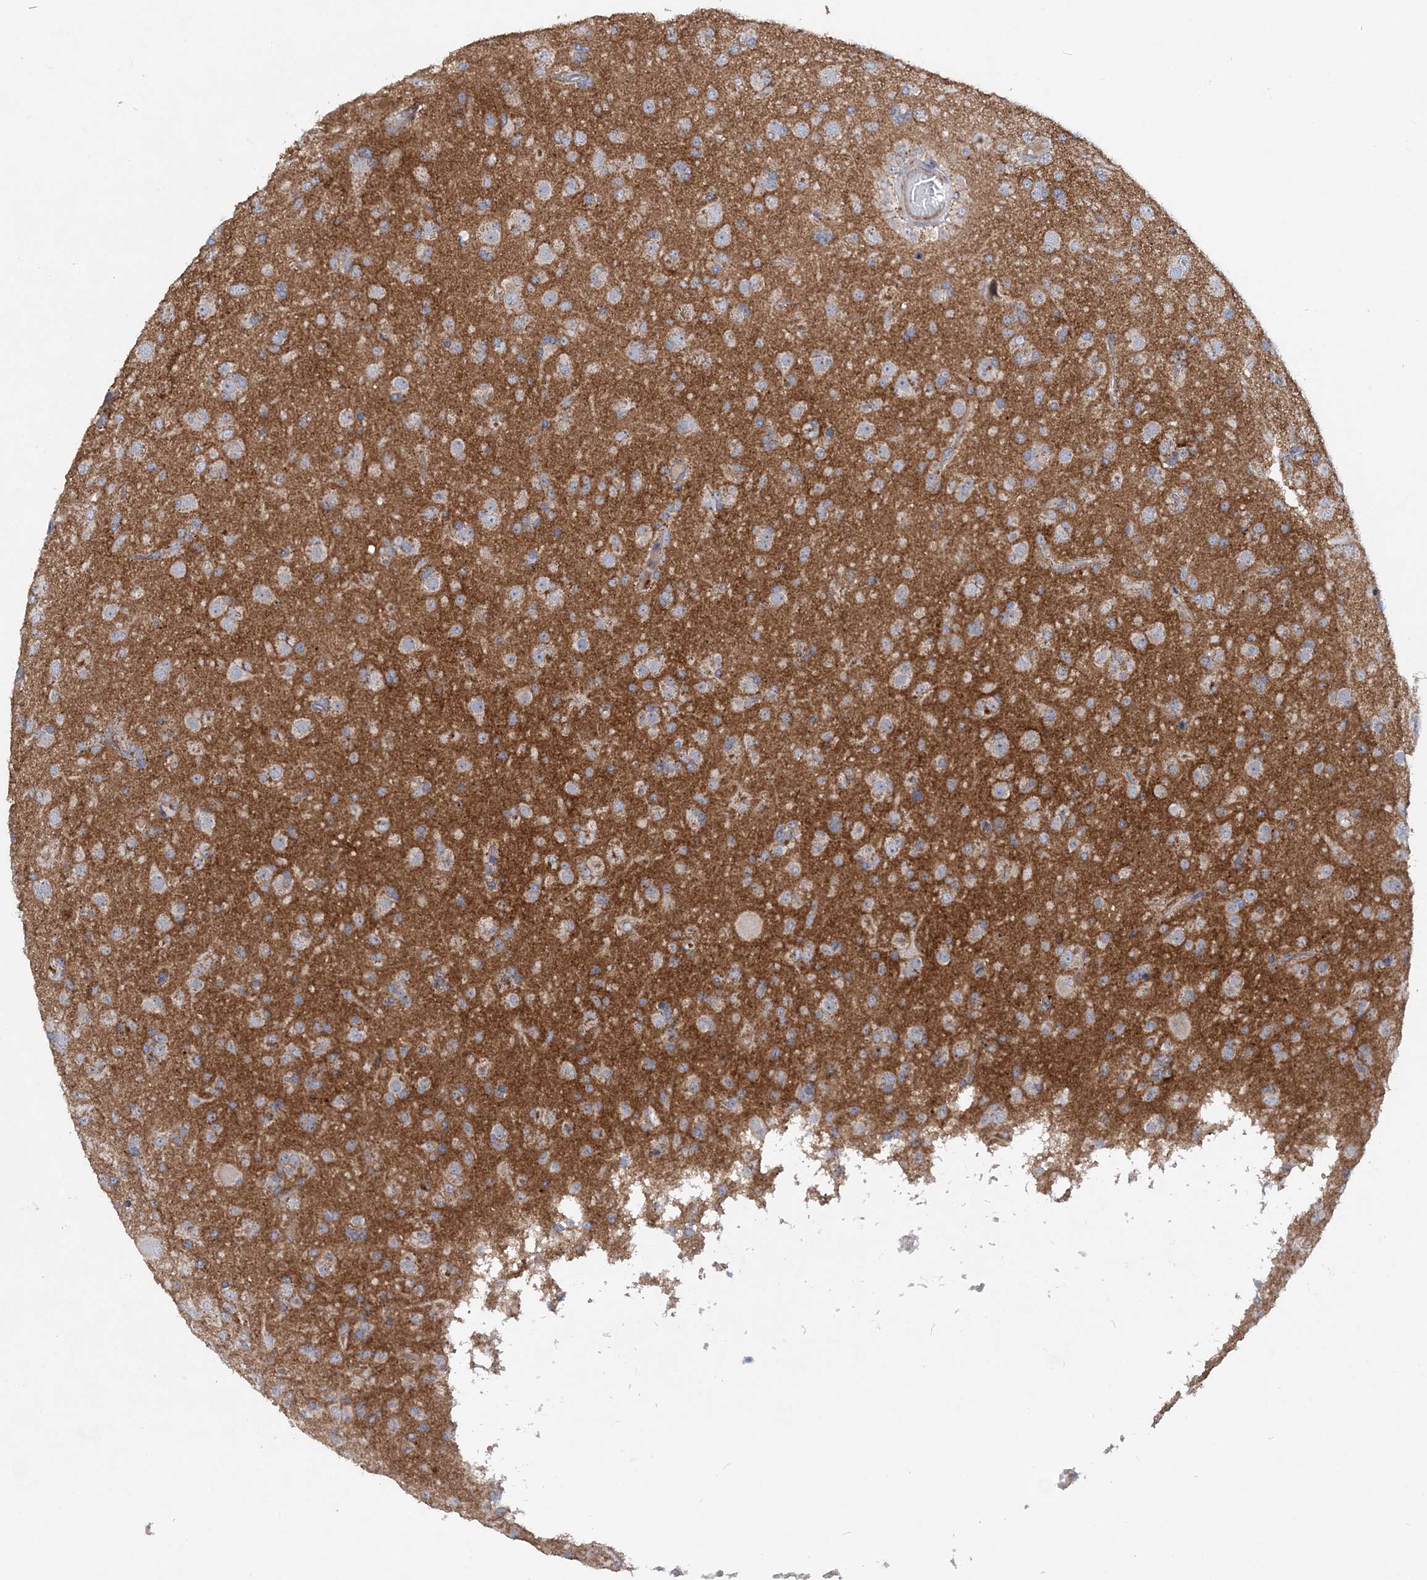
{"staining": {"intensity": "moderate", "quantity": "<25%", "location": "cytoplasmic/membranous"}, "tissue": "glioma", "cell_type": "Tumor cells", "image_type": "cancer", "snomed": [{"axis": "morphology", "description": "Glioma, malignant, Low grade"}, {"axis": "topography", "description": "Brain"}], "caption": "IHC staining of low-grade glioma (malignant), which shows low levels of moderate cytoplasmic/membranous staining in about <25% of tumor cells indicating moderate cytoplasmic/membranous protein positivity. The staining was performed using DAB (3,3'-diaminobenzidine) (brown) for protein detection and nuclei were counterstained in hematoxylin (blue).", "gene": "TRAPPC13", "patient": {"sex": "male", "age": 65}}